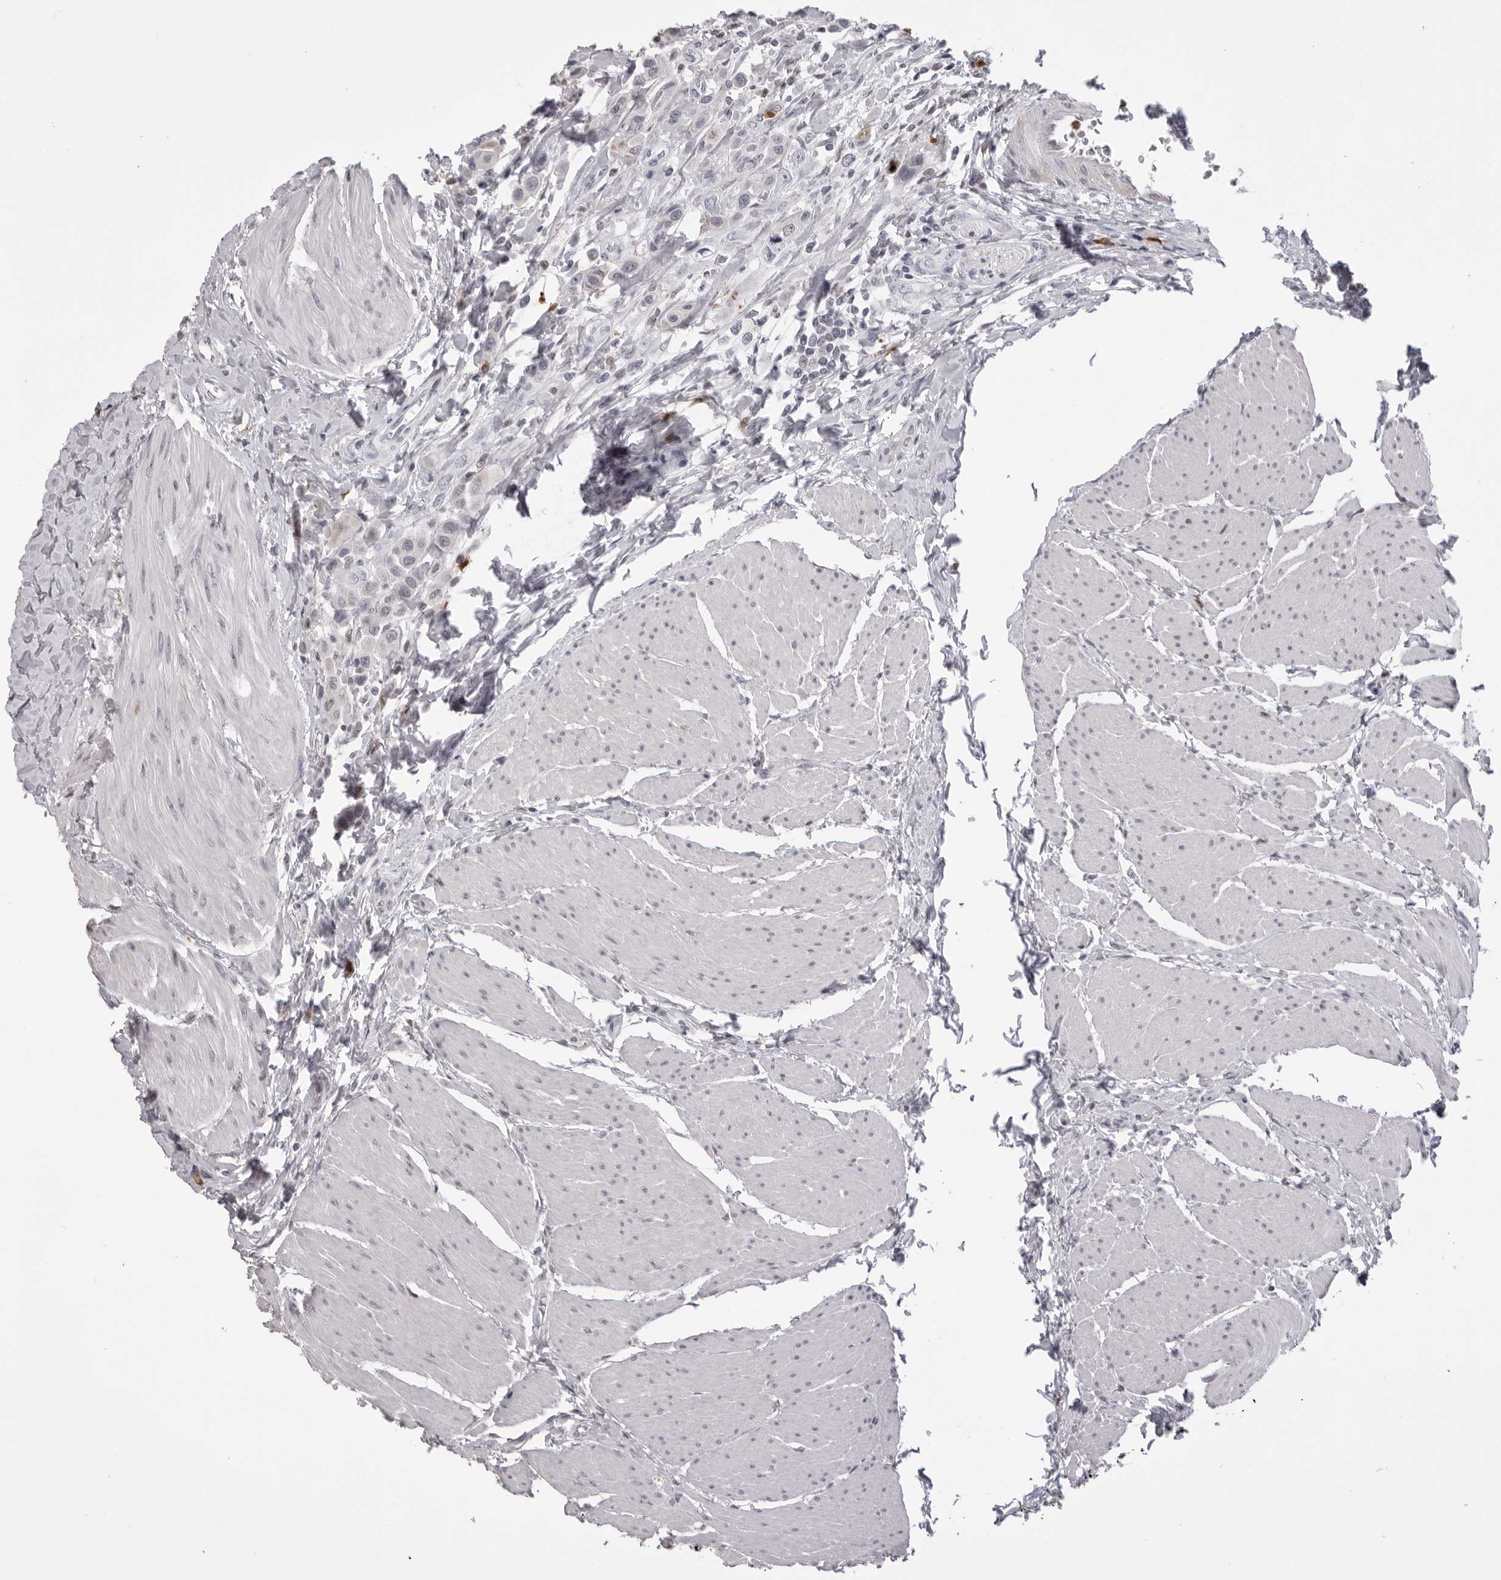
{"staining": {"intensity": "negative", "quantity": "none", "location": "none"}, "tissue": "urothelial cancer", "cell_type": "Tumor cells", "image_type": "cancer", "snomed": [{"axis": "morphology", "description": "Urothelial carcinoma, High grade"}, {"axis": "topography", "description": "Urinary bladder"}], "caption": "This is an IHC image of human high-grade urothelial carcinoma. There is no staining in tumor cells.", "gene": "IL31", "patient": {"sex": "male", "age": 50}}